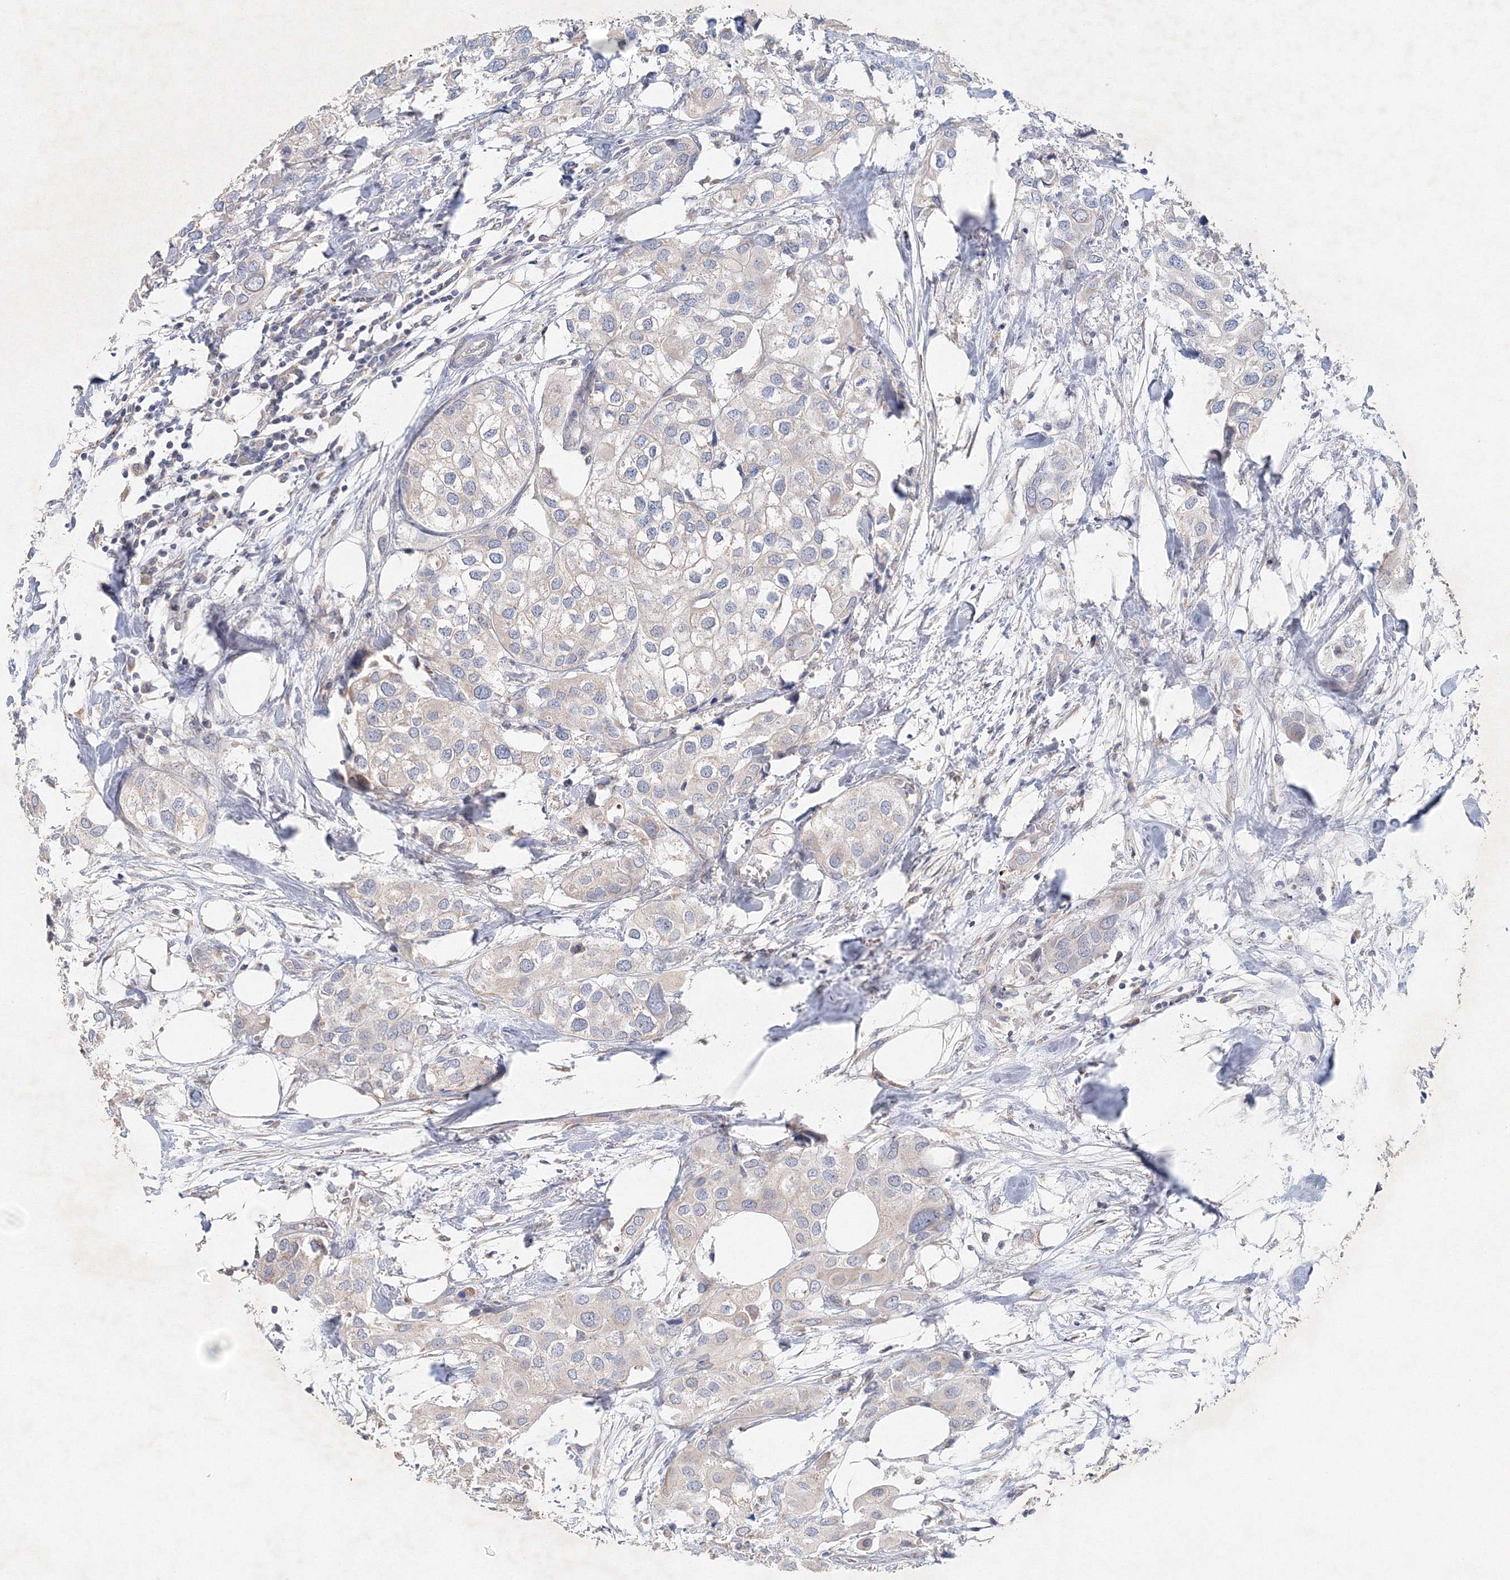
{"staining": {"intensity": "negative", "quantity": "none", "location": "none"}, "tissue": "urothelial cancer", "cell_type": "Tumor cells", "image_type": "cancer", "snomed": [{"axis": "morphology", "description": "Urothelial carcinoma, High grade"}, {"axis": "topography", "description": "Urinary bladder"}], "caption": "Tumor cells are negative for protein expression in human high-grade urothelial carcinoma.", "gene": "WDR49", "patient": {"sex": "male", "age": 64}}